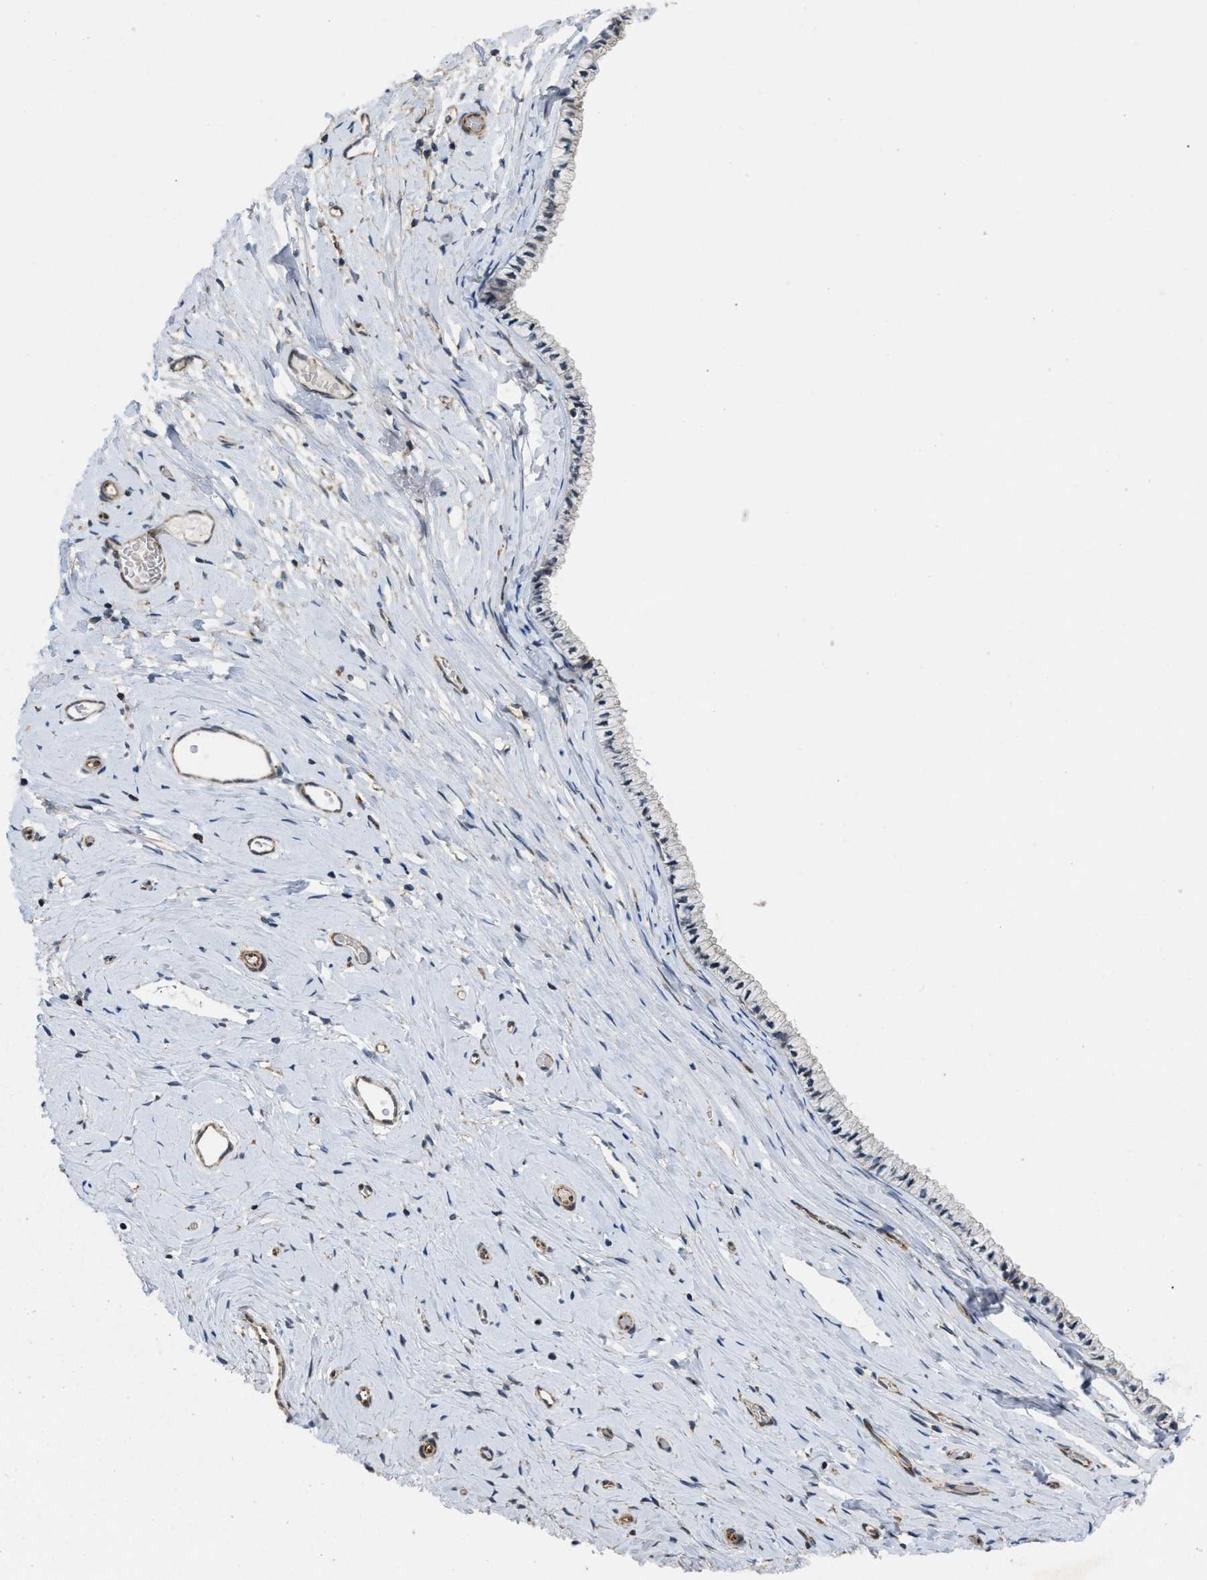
{"staining": {"intensity": "negative", "quantity": "none", "location": "none"}, "tissue": "cervix", "cell_type": "Glandular cells", "image_type": "normal", "snomed": [{"axis": "morphology", "description": "Normal tissue, NOS"}, {"axis": "topography", "description": "Cervix"}], "caption": "Normal cervix was stained to show a protein in brown. There is no significant expression in glandular cells. The staining is performed using DAB brown chromogen with nuclei counter-stained in using hematoxylin.", "gene": "EOGT", "patient": {"sex": "female", "age": 39}}